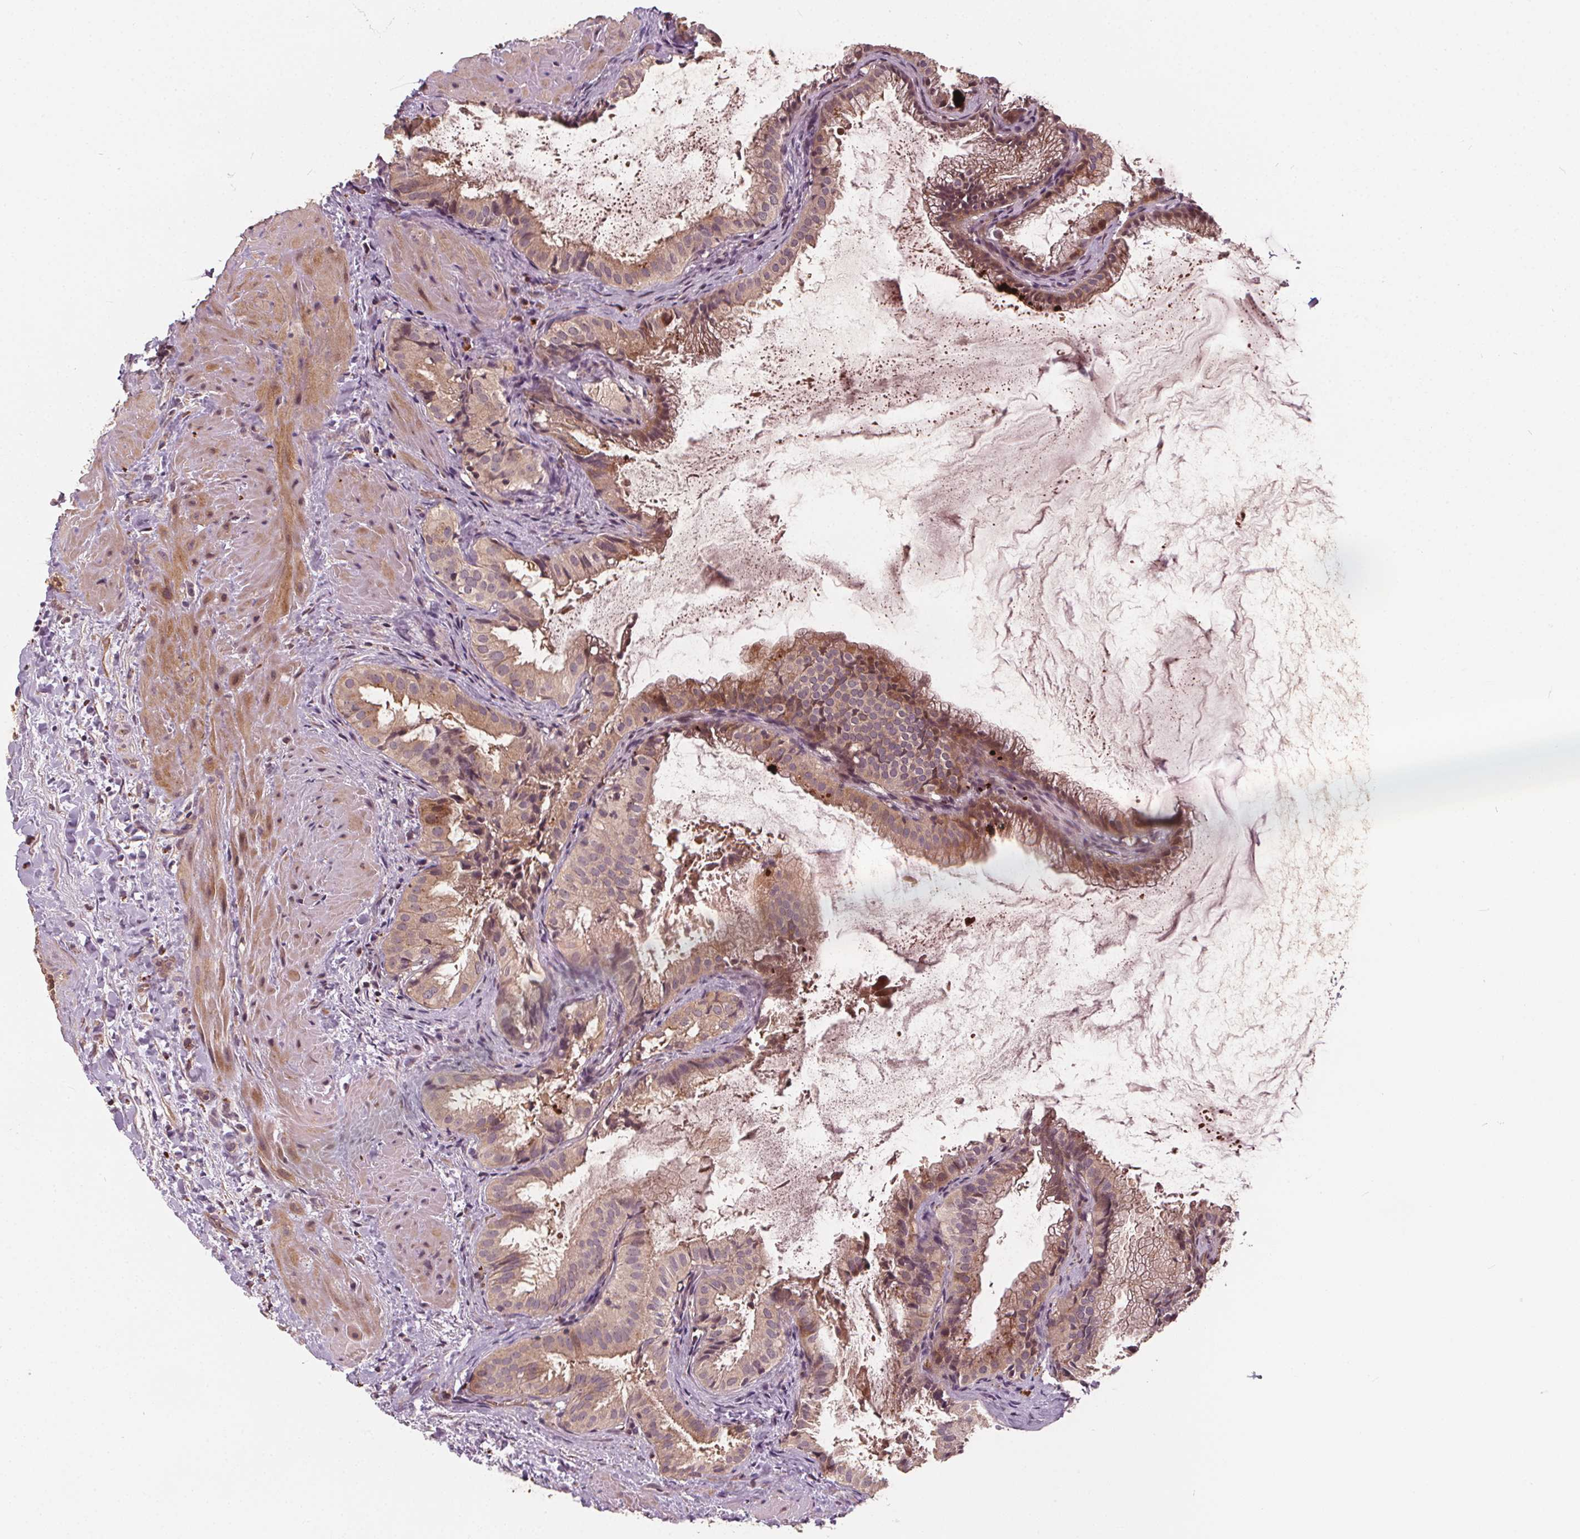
{"staining": {"intensity": "moderate", "quantity": "25%-75%", "location": "cytoplasmic/membranous"}, "tissue": "gallbladder", "cell_type": "Glandular cells", "image_type": "normal", "snomed": [{"axis": "morphology", "description": "Normal tissue, NOS"}, {"axis": "topography", "description": "Gallbladder"}], "caption": "Glandular cells demonstrate medium levels of moderate cytoplasmic/membranous expression in approximately 25%-75% of cells in unremarkable human gallbladder. (DAB (3,3'-diaminobenzidine) = brown stain, brightfield microscopy at high magnification).", "gene": "IPO13", "patient": {"sex": "male", "age": 70}}